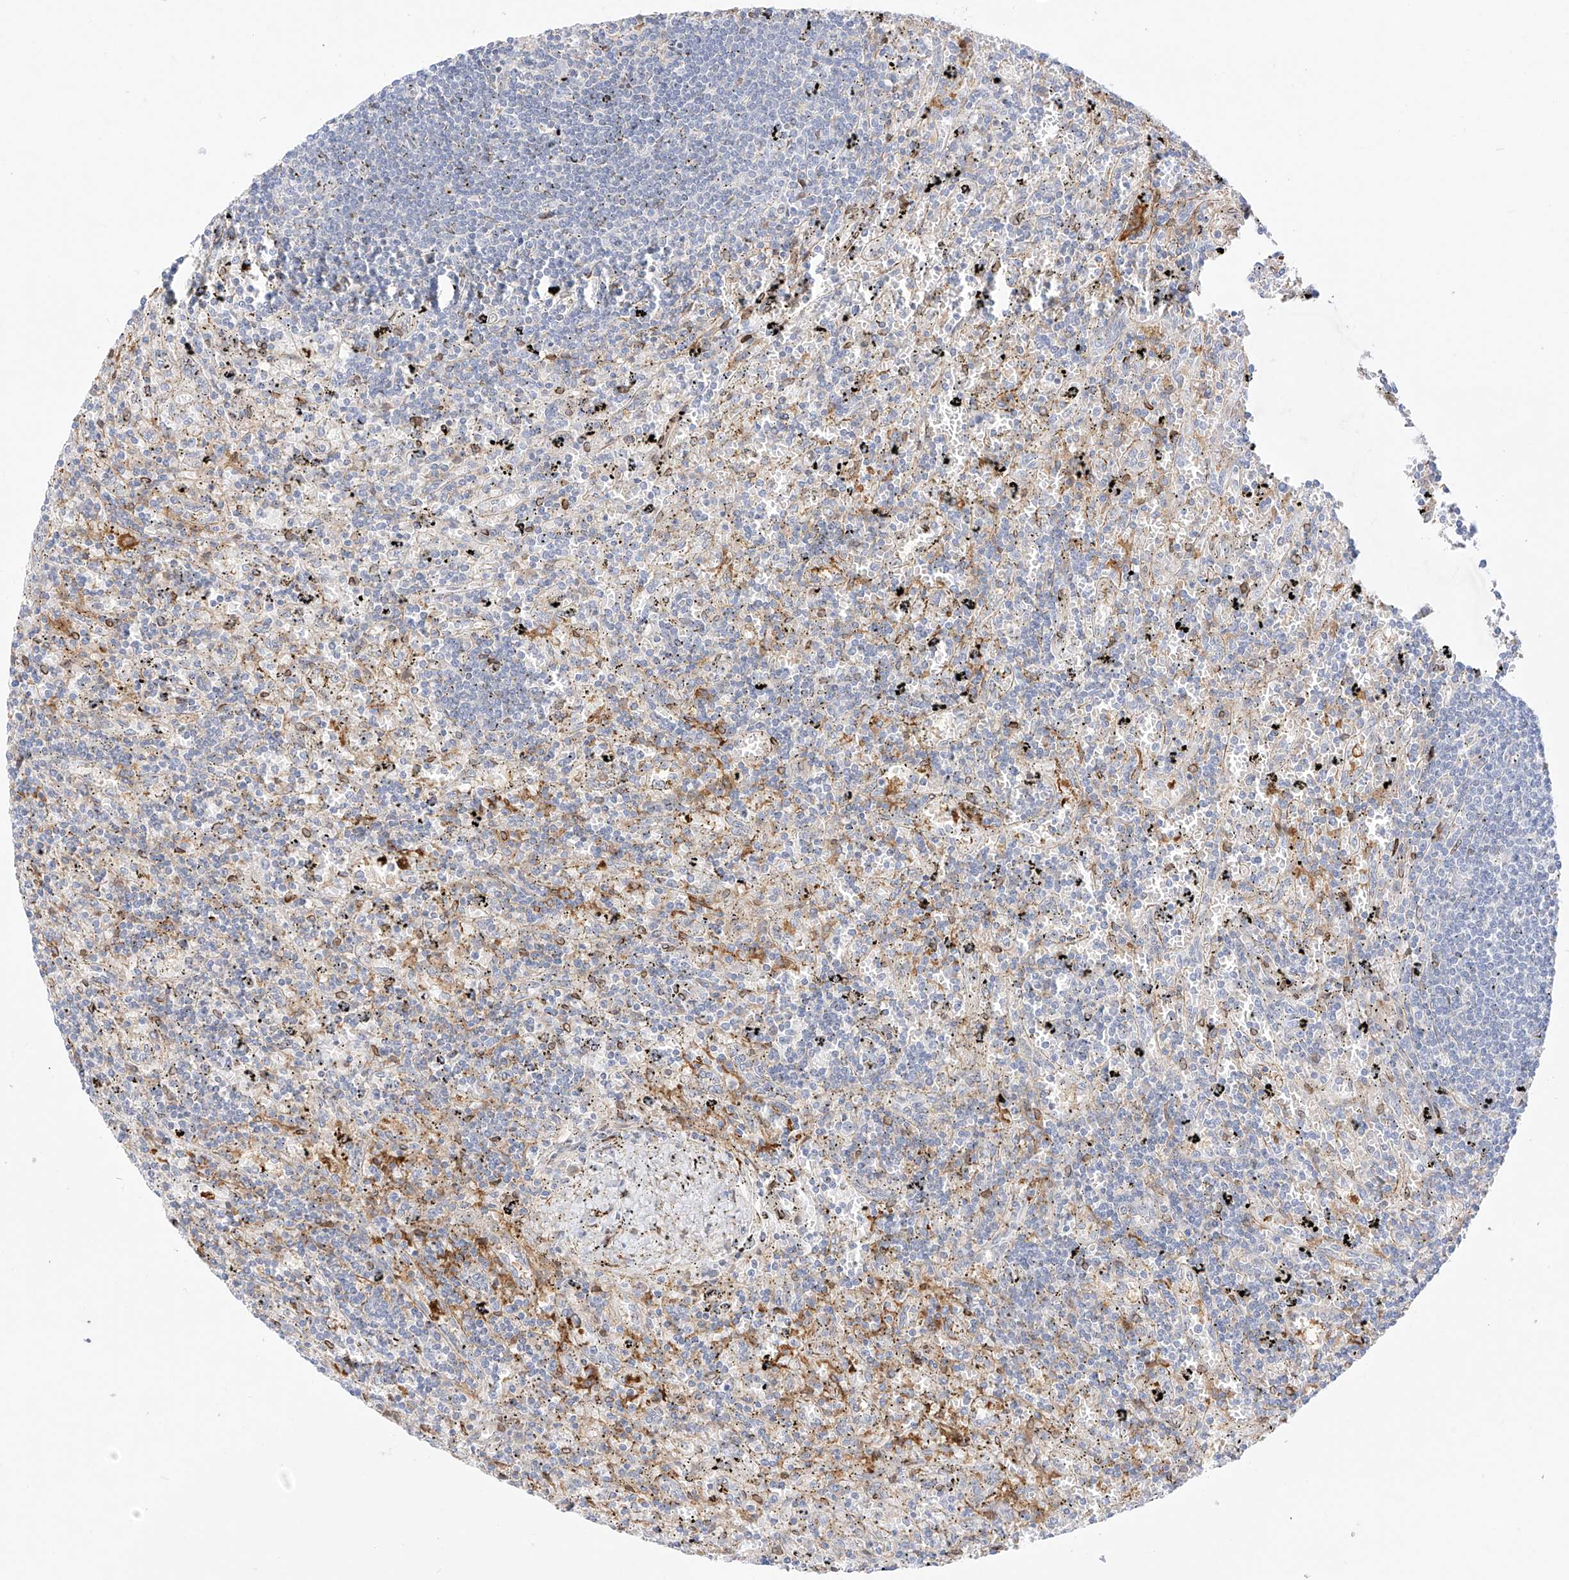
{"staining": {"intensity": "negative", "quantity": "none", "location": "none"}, "tissue": "lymphoma", "cell_type": "Tumor cells", "image_type": "cancer", "snomed": [{"axis": "morphology", "description": "Malignant lymphoma, non-Hodgkin's type, Low grade"}, {"axis": "topography", "description": "Spleen"}], "caption": "Micrograph shows no significant protein expression in tumor cells of malignant lymphoma, non-Hodgkin's type (low-grade). Nuclei are stained in blue.", "gene": "PCYOX1", "patient": {"sex": "male", "age": 76}}